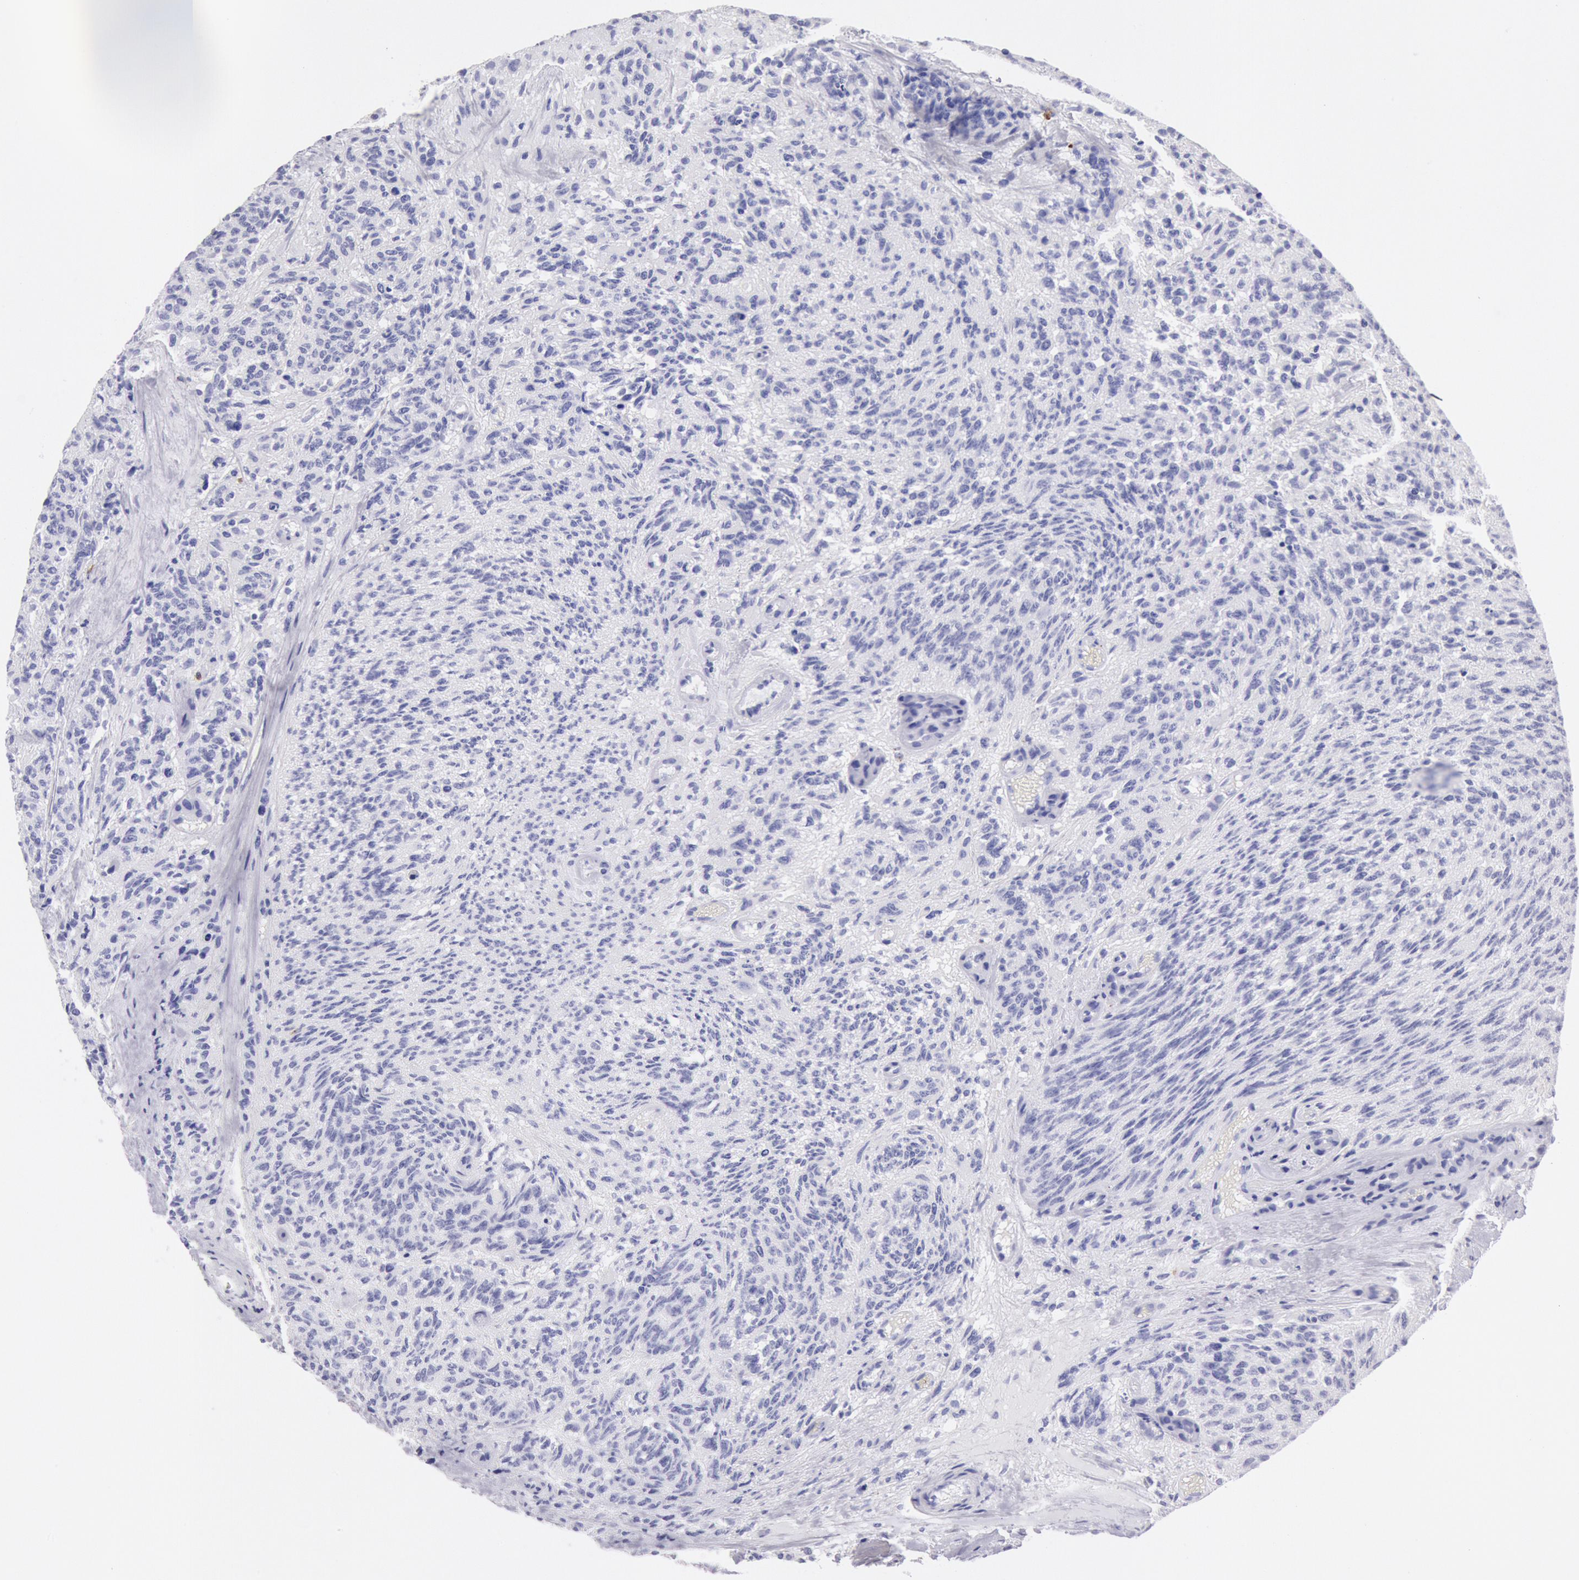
{"staining": {"intensity": "negative", "quantity": "none", "location": "none"}, "tissue": "glioma", "cell_type": "Tumor cells", "image_type": "cancer", "snomed": [{"axis": "morphology", "description": "Glioma, malignant, High grade"}, {"axis": "topography", "description": "Brain"}], "caption": "Tumor cells show no significant positivity in glioma. Nuclei are stained in blue.", "gene": "FCN1", "patient": {"sex": "male", "age": 36}}